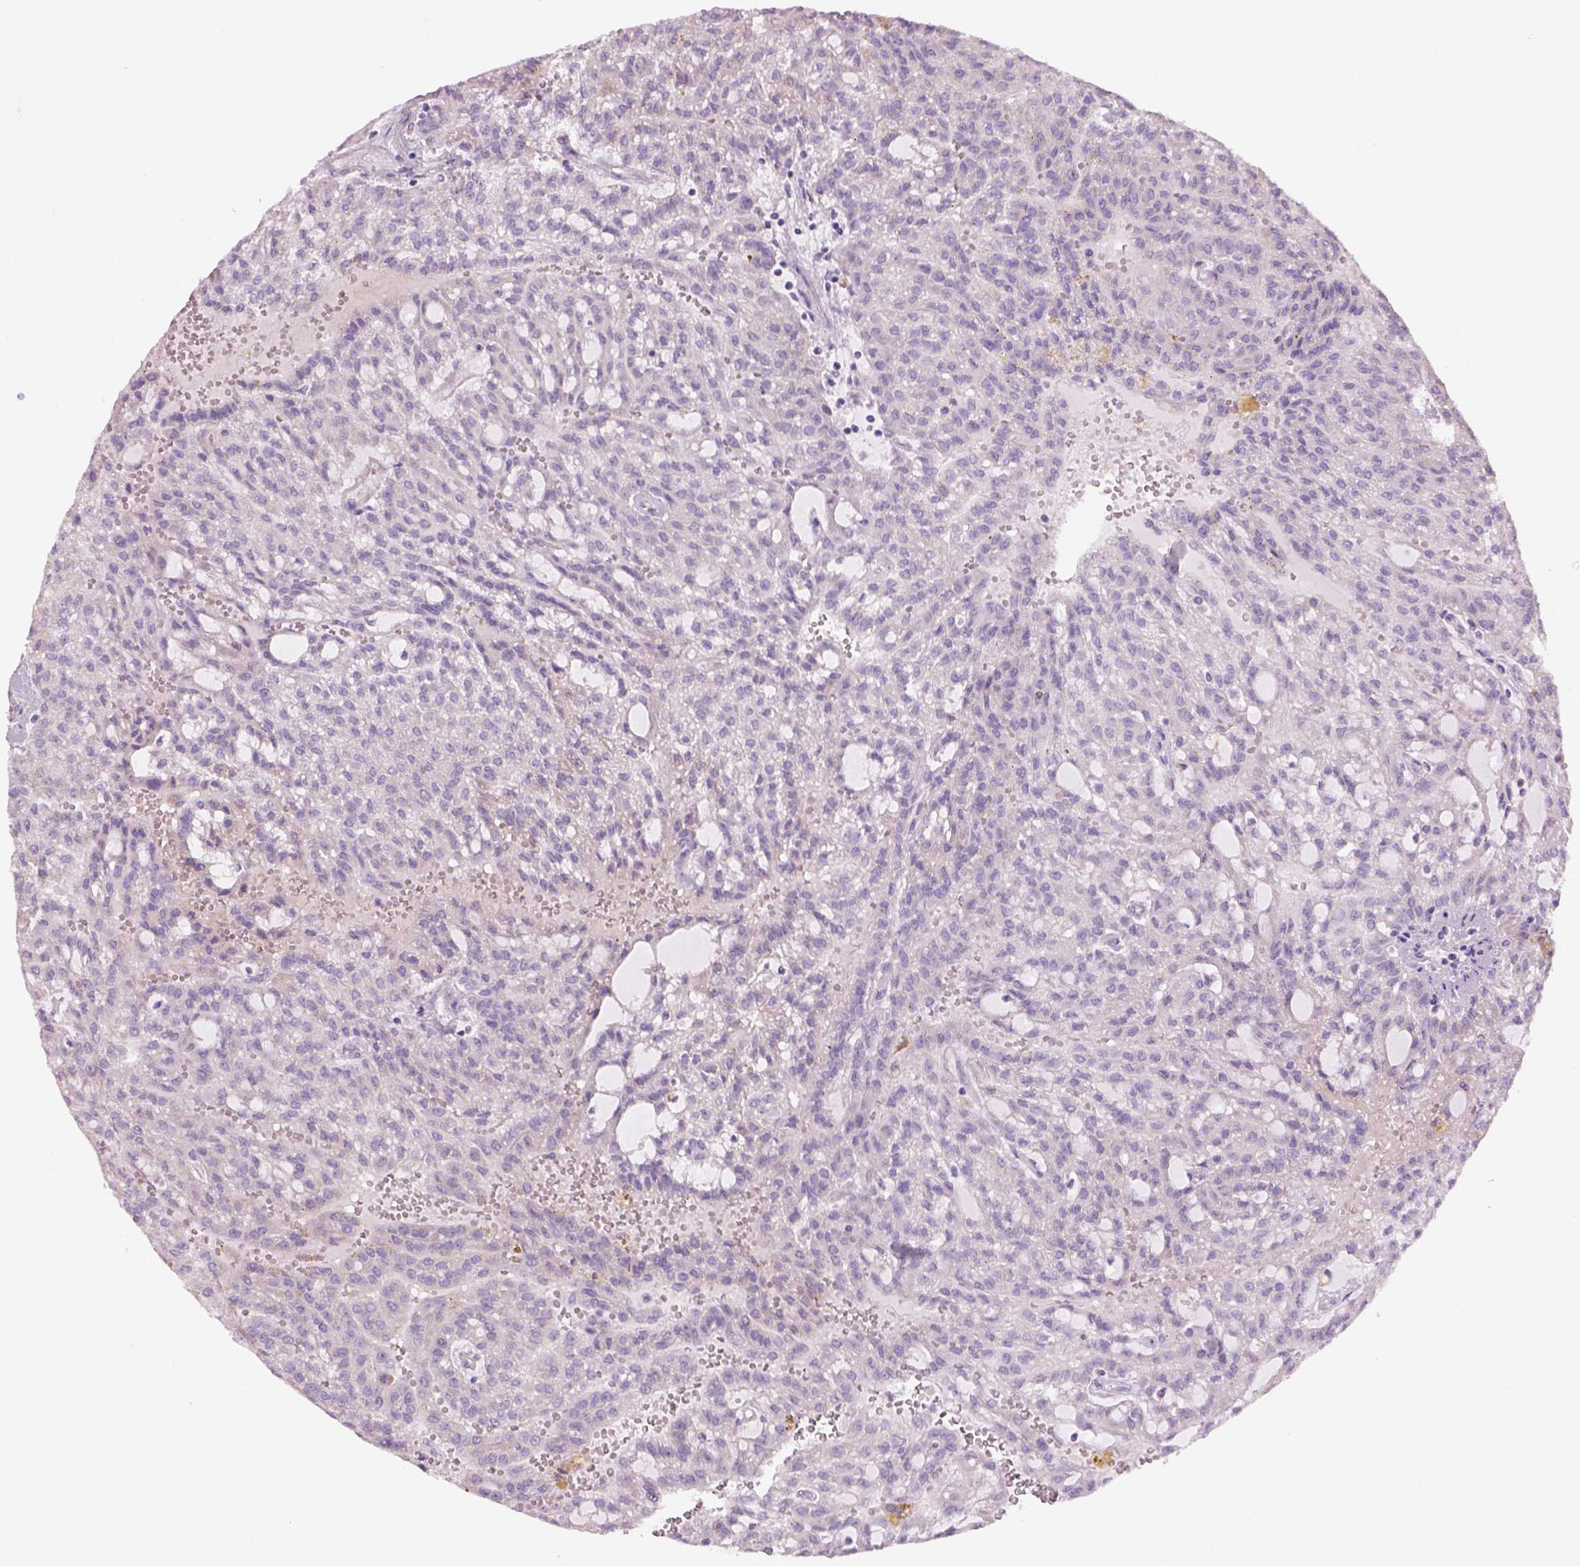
{"staining": {"intensity": "negative", "quantity": "none", "location": "none"}, "tissue": "renal cancer", "cell_type": "Tumor cells", "image_type": "cancer", "snomed": [{"axis": "morphology", "description": "Adenocarcinoma, NOS"}, {"axis": "topography", "description": "Kidney"}], "caption": "Protein analysis of renal cancer (adenocarcinoma) reveals no significant staining in tumor cells.", "gene": "IFT52", "patient": {"sex": "male", "age": 63}}